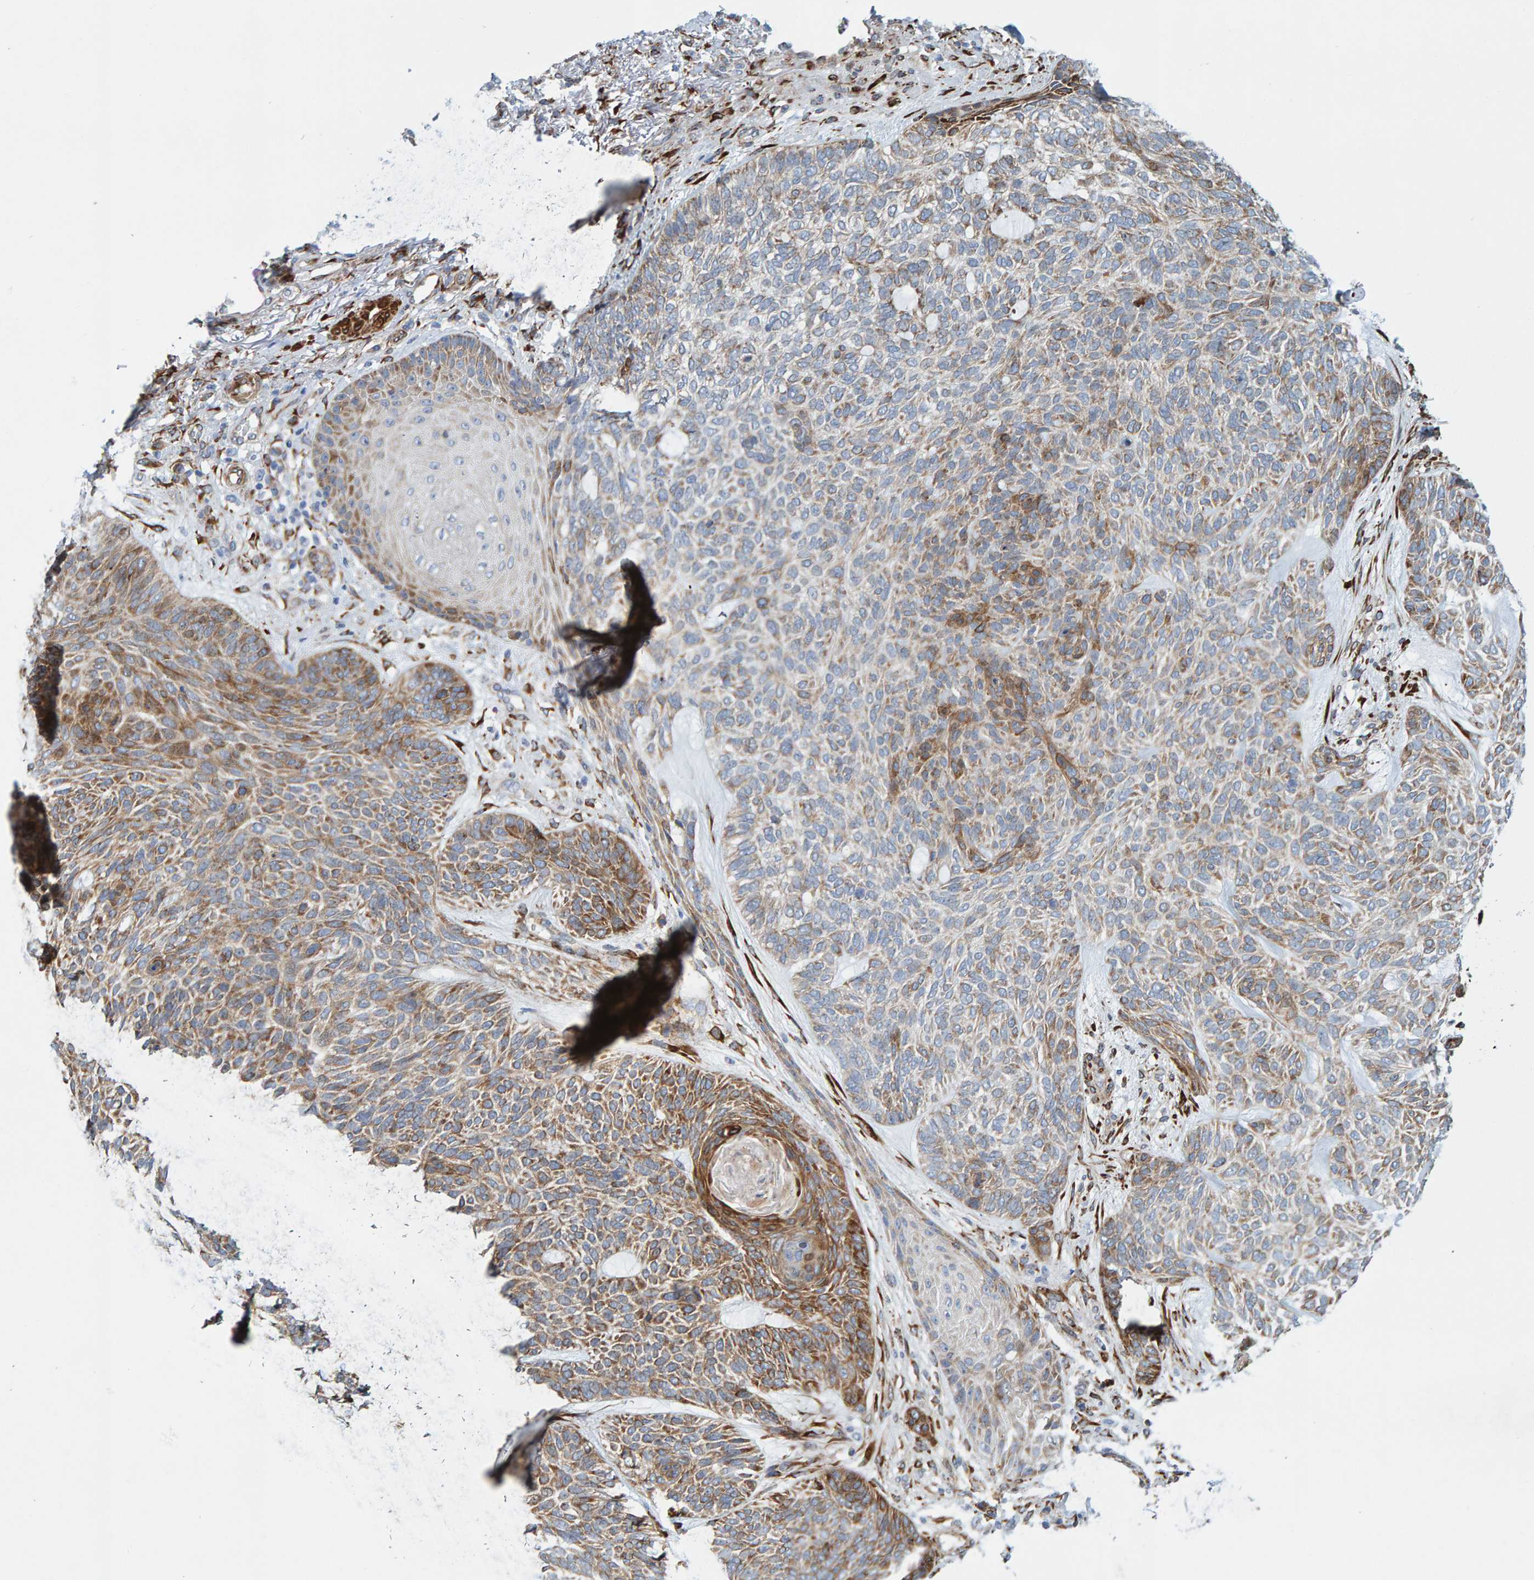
{"staining": {"intensity": "moderate", "quantity": "25%-75%", "location": "cytoplasmic/membranous"}, "tissue": "skin cancer", "cell_type": "Tumor cells", "image_type": "cancer", "snomed": [{"axis": "morphology", "description": "Basal cell carcinoma"}, {"axis": "topography", "description": "Skin"}], "caption": "Moderate cytoplasmic/membranous expression is appreciated in approximately 25%-75% of tumor cells in skin cancer (basal cell carcinoma).", "gene": "MMP16", "patient": {"sex": "male", "age": 55}}